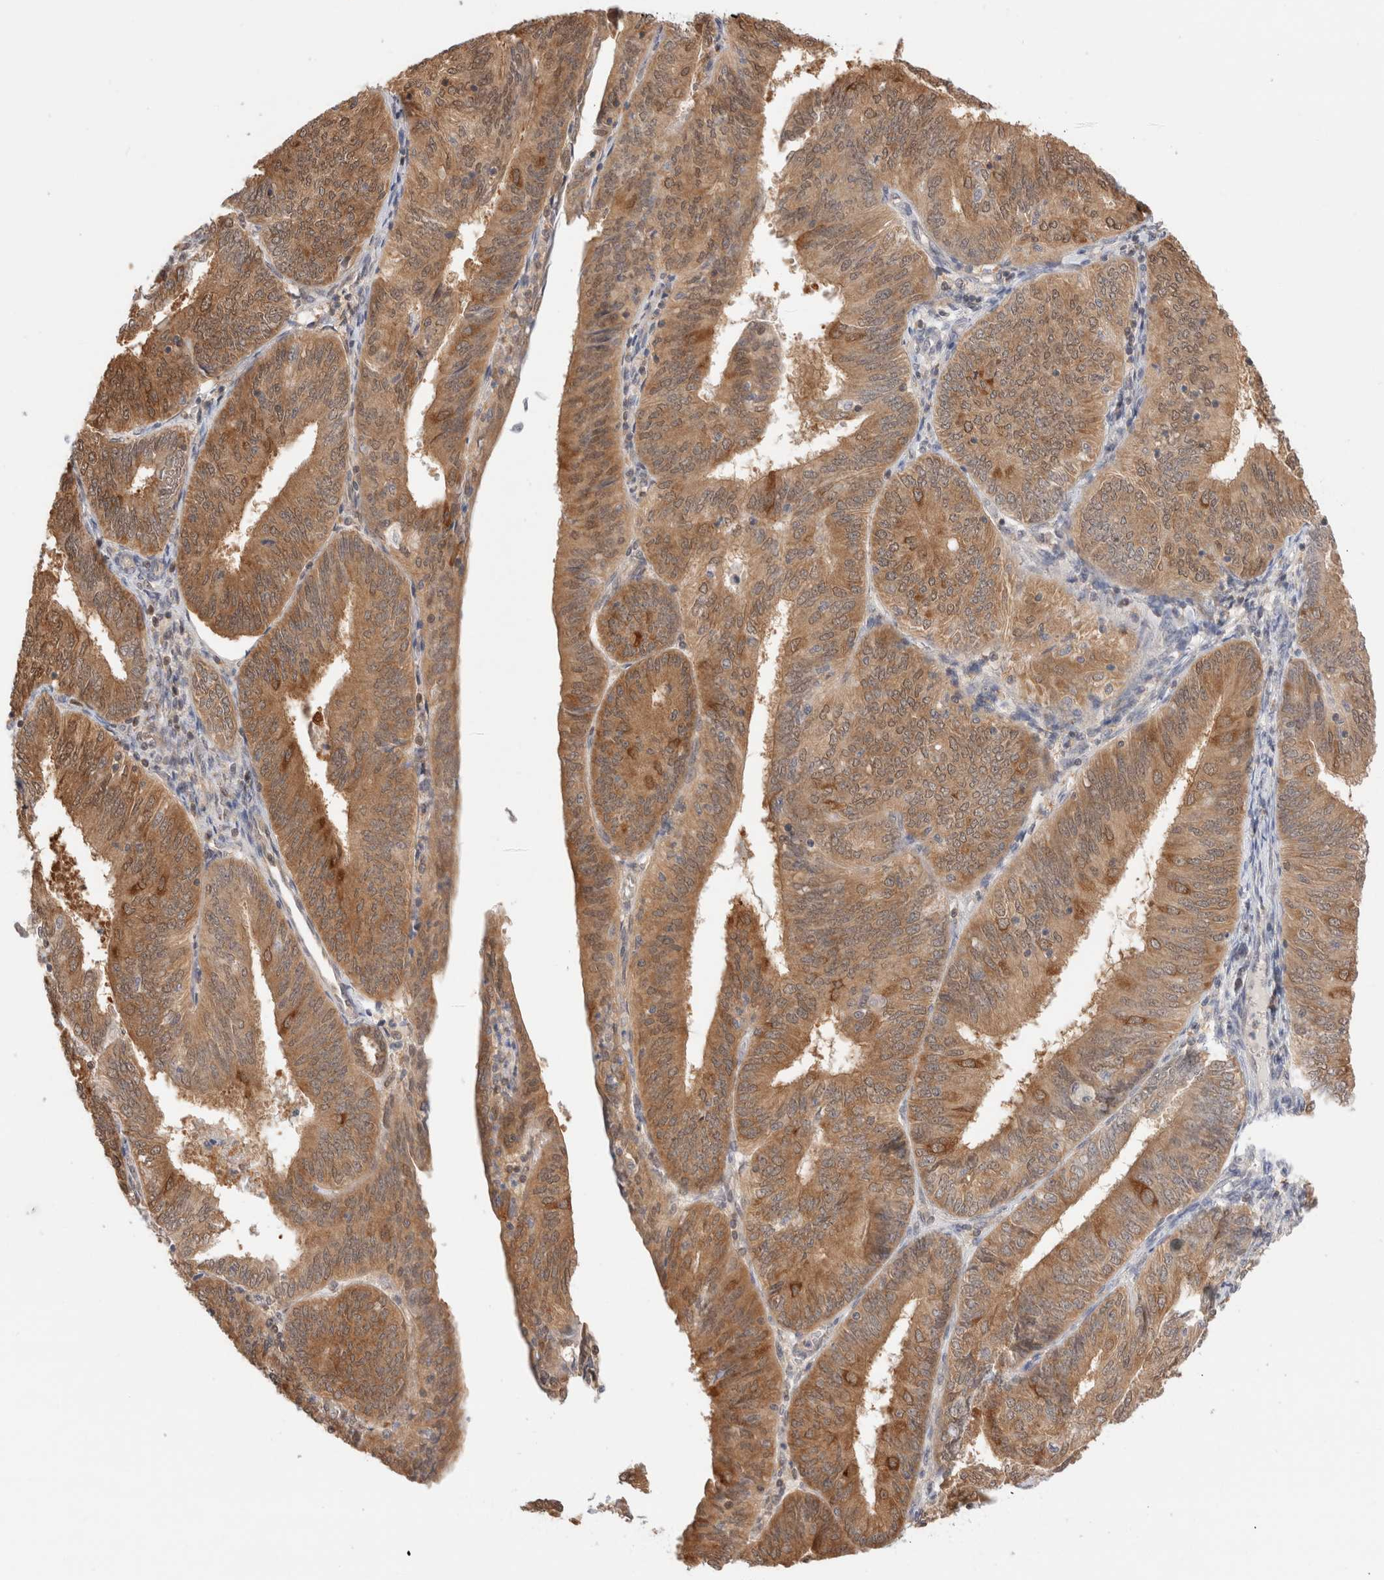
{"staining": {"intensity": "moderate", "quantity": ">75%", "location": "cytoplasmic/membranous,nuclear"}, "tissue": "endometrial cancer", "cell_type": "Tumor cells", "image_type": "cancer", "snomed": [{"axis": "morphology", "description": "Adenocarcinoma, NOS"}, {"axis": "topography", "description": "Endometrium"}], "caption": "Endometrial cancer stained with IHC shows moderate cytoplasmic/membranous and nuclear positivity in about >75% of tumor cells. (DAB (3,3'-diaminobenzidine) IHC, brown staining for protein, blue staining for nuclei).", "gene": "C17orf97", "patient": {"sex": "female", "age": 58}}